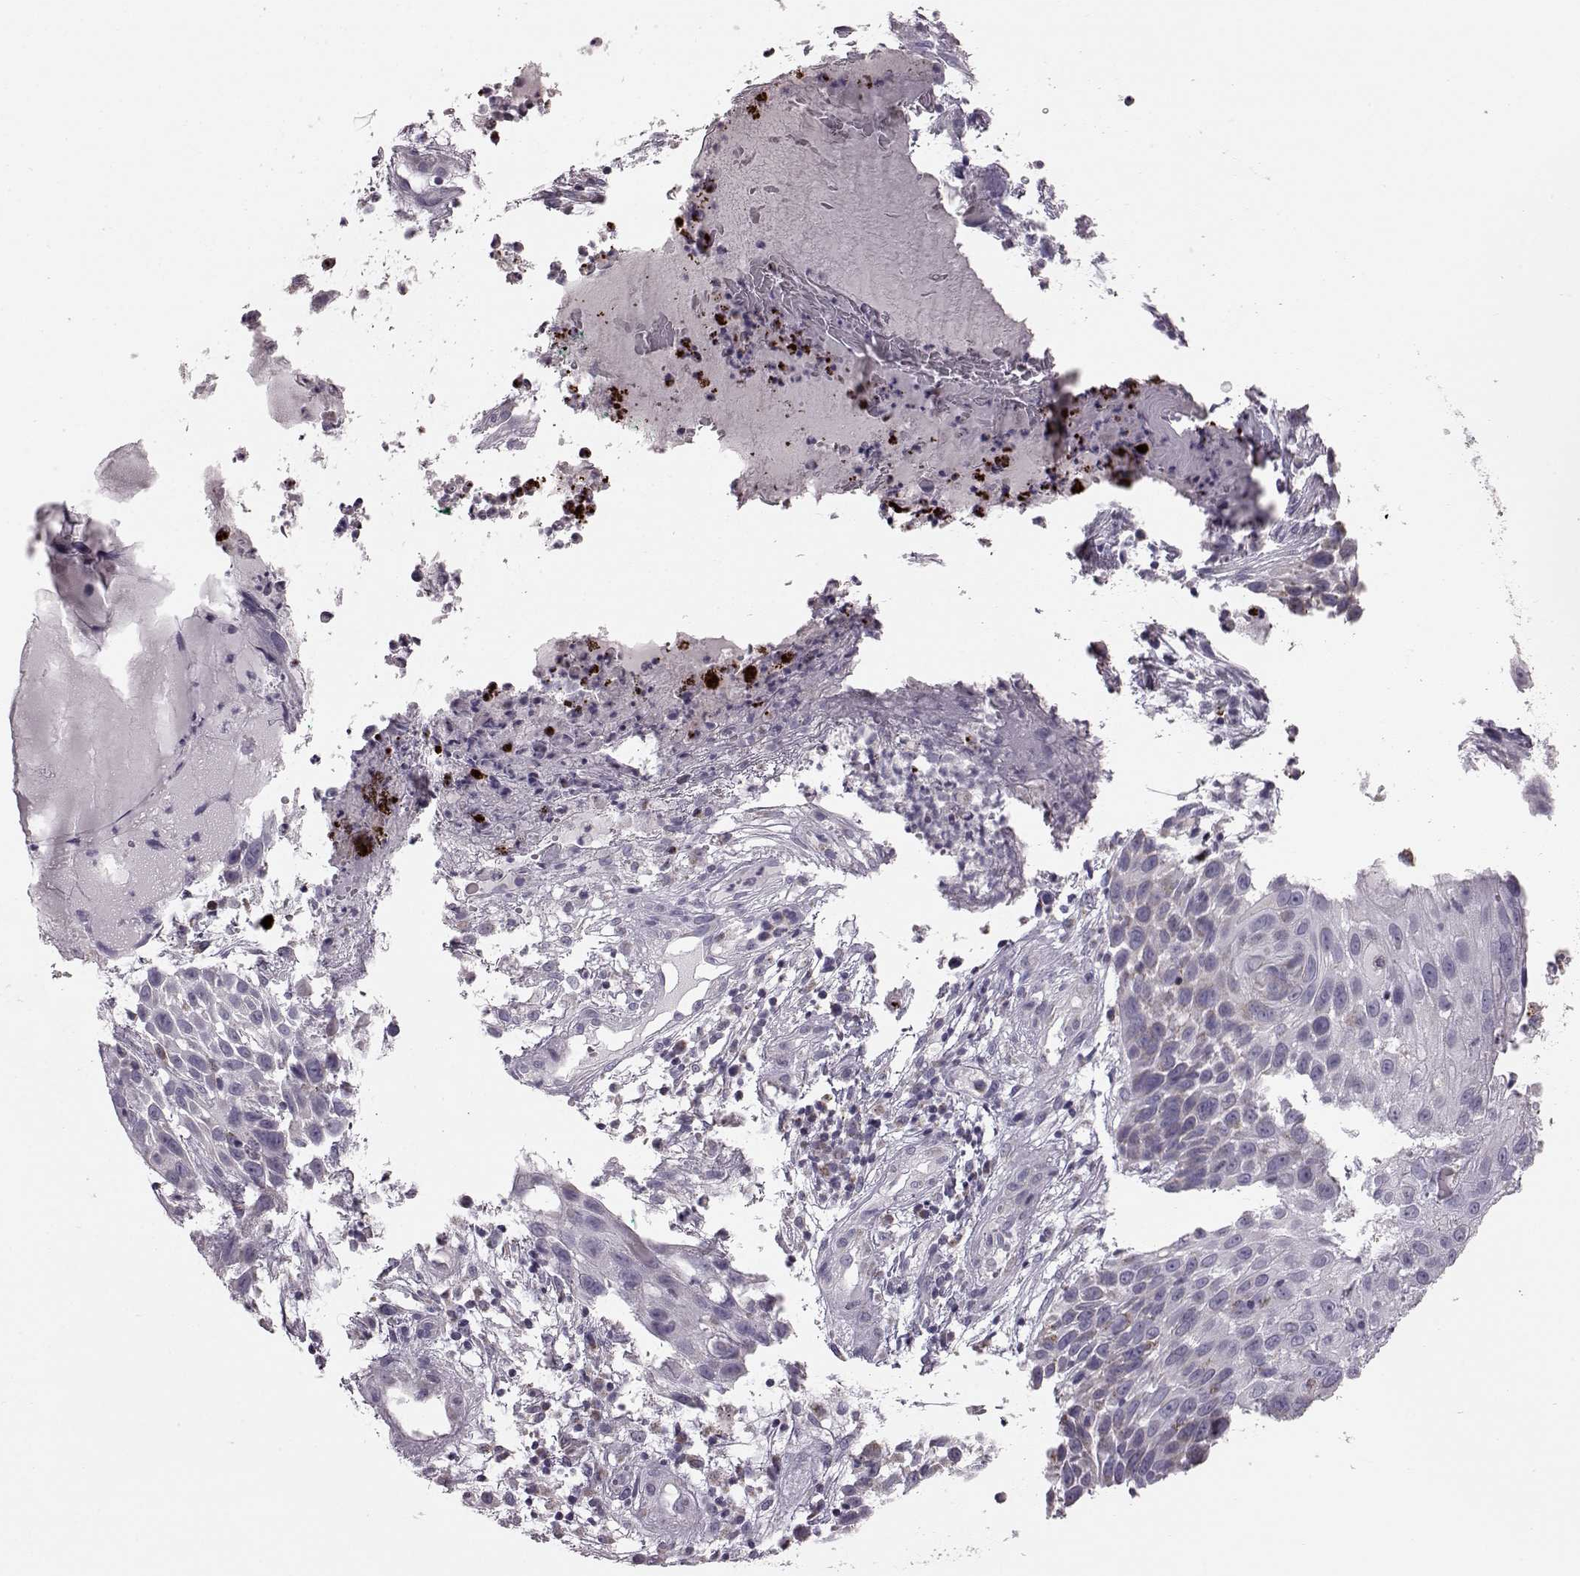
{"staining": {"intensity": "negative", "quantity": "none", "location": "none"}, "tissue": "skin cancer", "cell_type": "Tumor cells", "image_type": "cancer", "snomed": [{"axis": "morphology", "description": "Squamous cell carcinoma, NOS"}, {"axis": "topography", "description": "Skin"}], "caption": "A high-resolution micrograph shows immunohistochemistry staining of skin cancer (squamous cell carcinoma), which exhibits no significant staining in tumor cells.", "gene": "ATP5MF", "patient": {"sex": "male", "age": 92}}